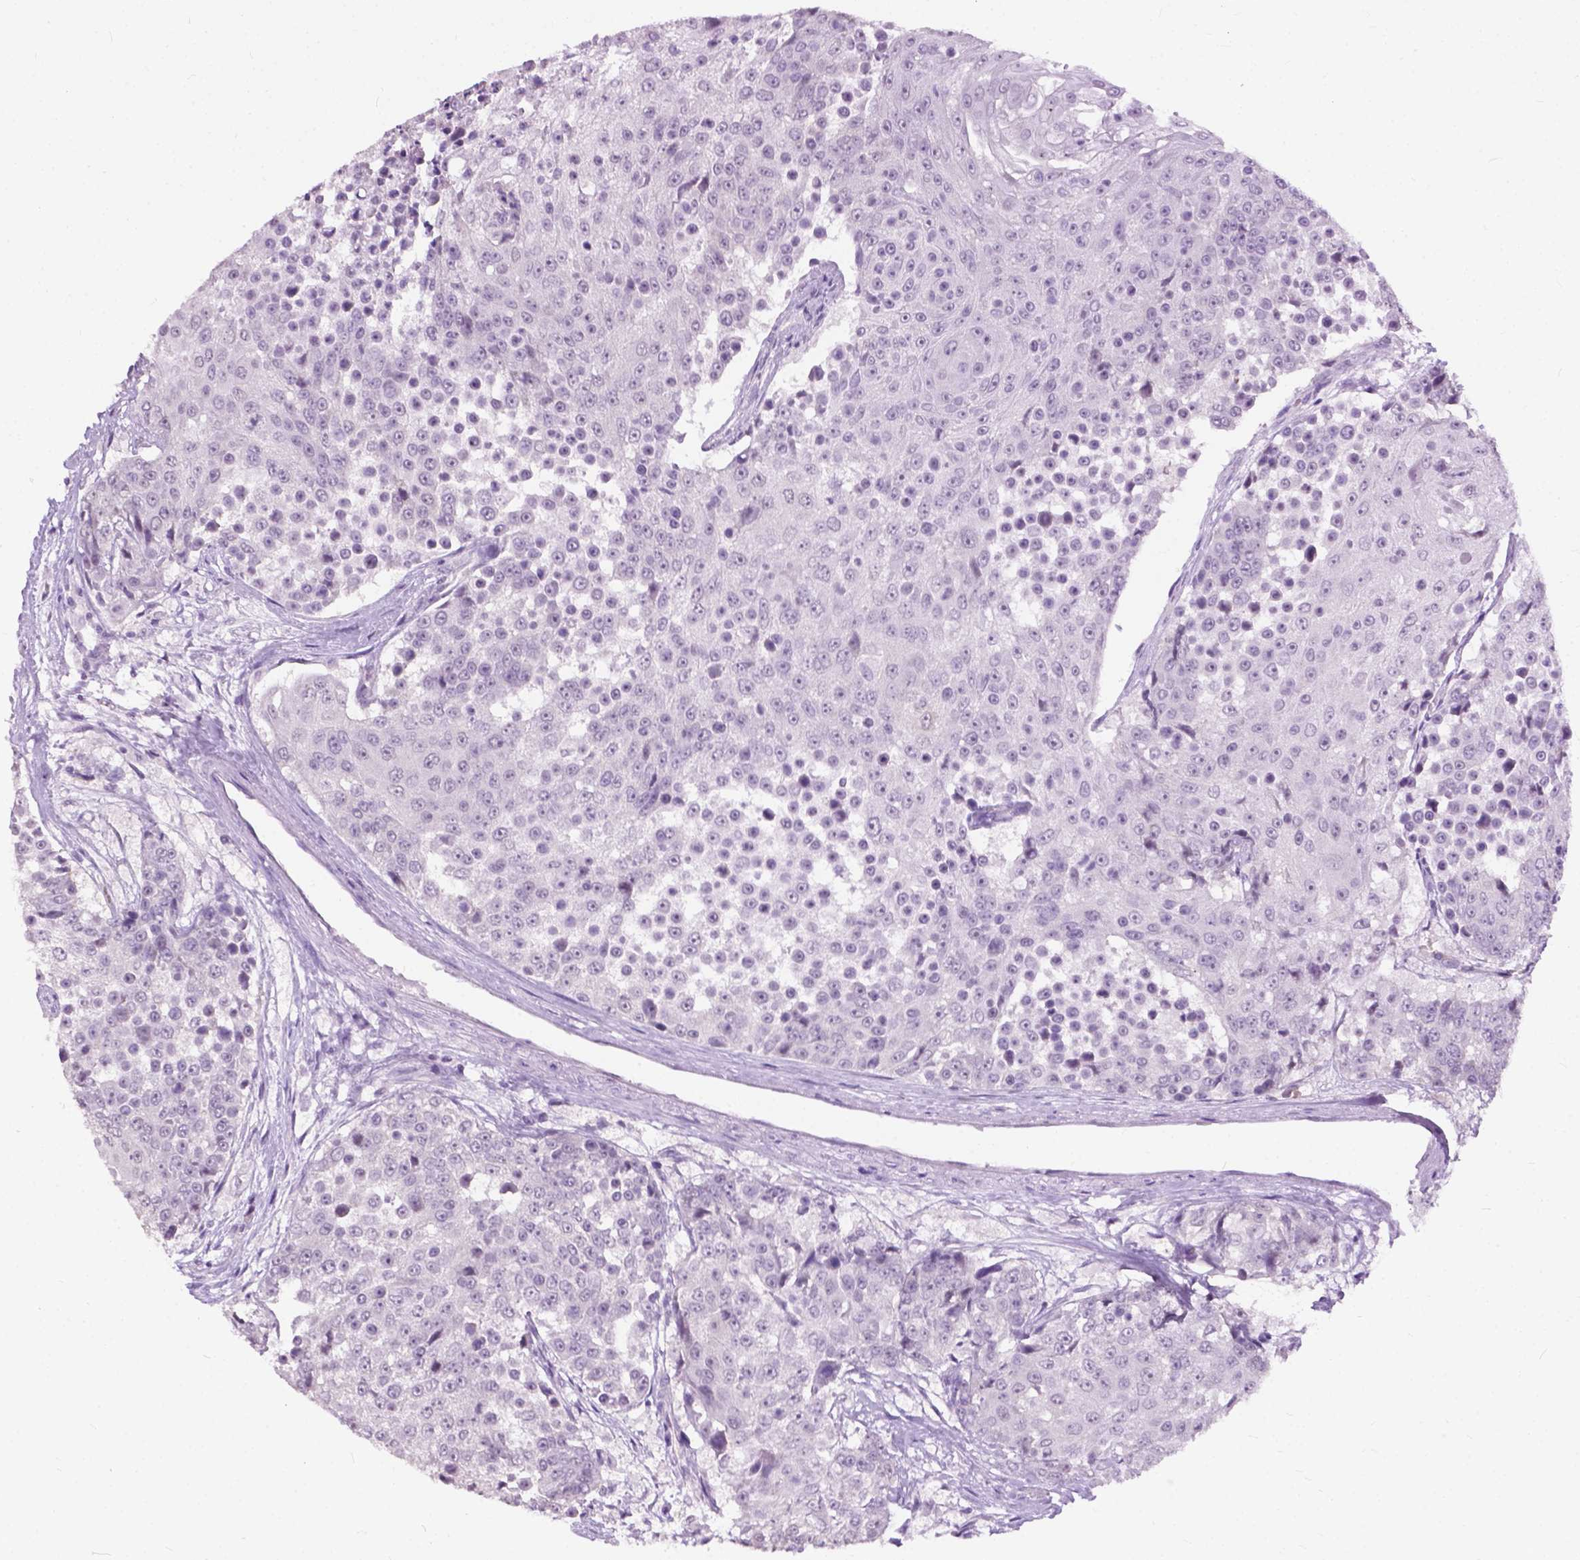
{"staining": {"intensity": "negative", "quantity": "none", "location": "none"}, "tissue": "urothelial cancer", "cell_type": "Tumor cells", "image_type": "cancer", "snomed": [{"axis": "morphology", "description": "Urothelial carcinoma, High grade"}, {"axis": "topography", "description": "Urinary bladder"}], "caption": "Immunohistochemistry (IHC) histopathology image of neoplastic tissue: urothelial cancer stained with DAB (3,3'-diaminobenzidine) exhibits no significant protein positivity in tumor cells.", "gene": "GPR37L1", "patient": {"sex": "female", "age": 63}}